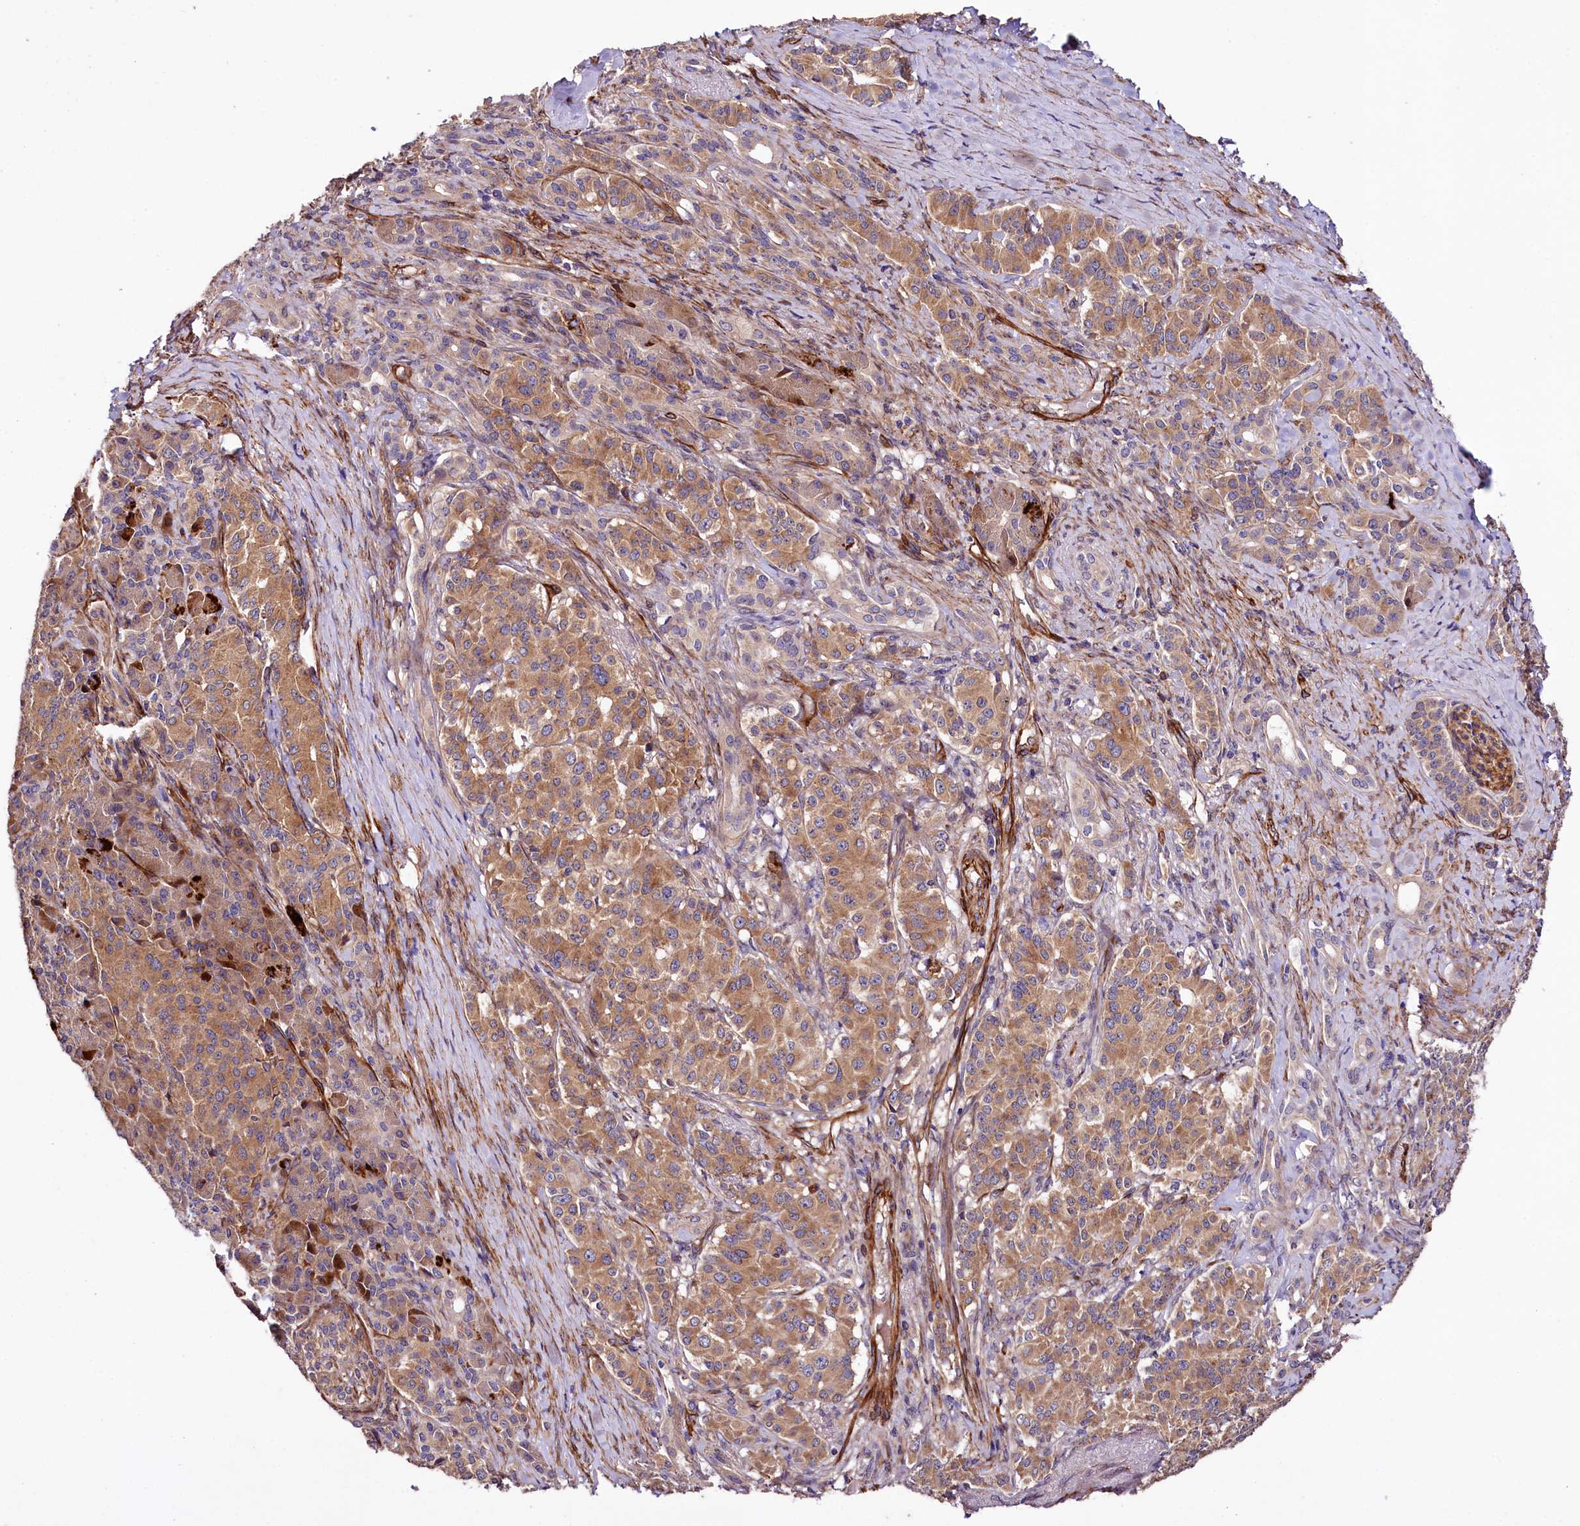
{"staining": {"intensity": "strong", "quantity": ">75%", "location": "cytoplasmic/membranous"}, "tissue": "pancreatic cancer", "cell_type": "Tumor cells", "image_type": "cancer", "snomed": [{"axis": "morphology", "description": "Adenocarcinoma, NOS"}, {"axis": "topography", "description": "Pancreas"}], "caption": "IHC photomicrograph of neoplastic tissue: human pancreatic cancer (adenocarcinoma) stained using IHC reveals high levels of strong protein expression localized specifically in the cytoplasmic/membranous of tumor cells, appearing as a cytoplasmic/membranous brown color.", "gene": "SPATS2", "patient": {"sex": "female", "age": 74}}